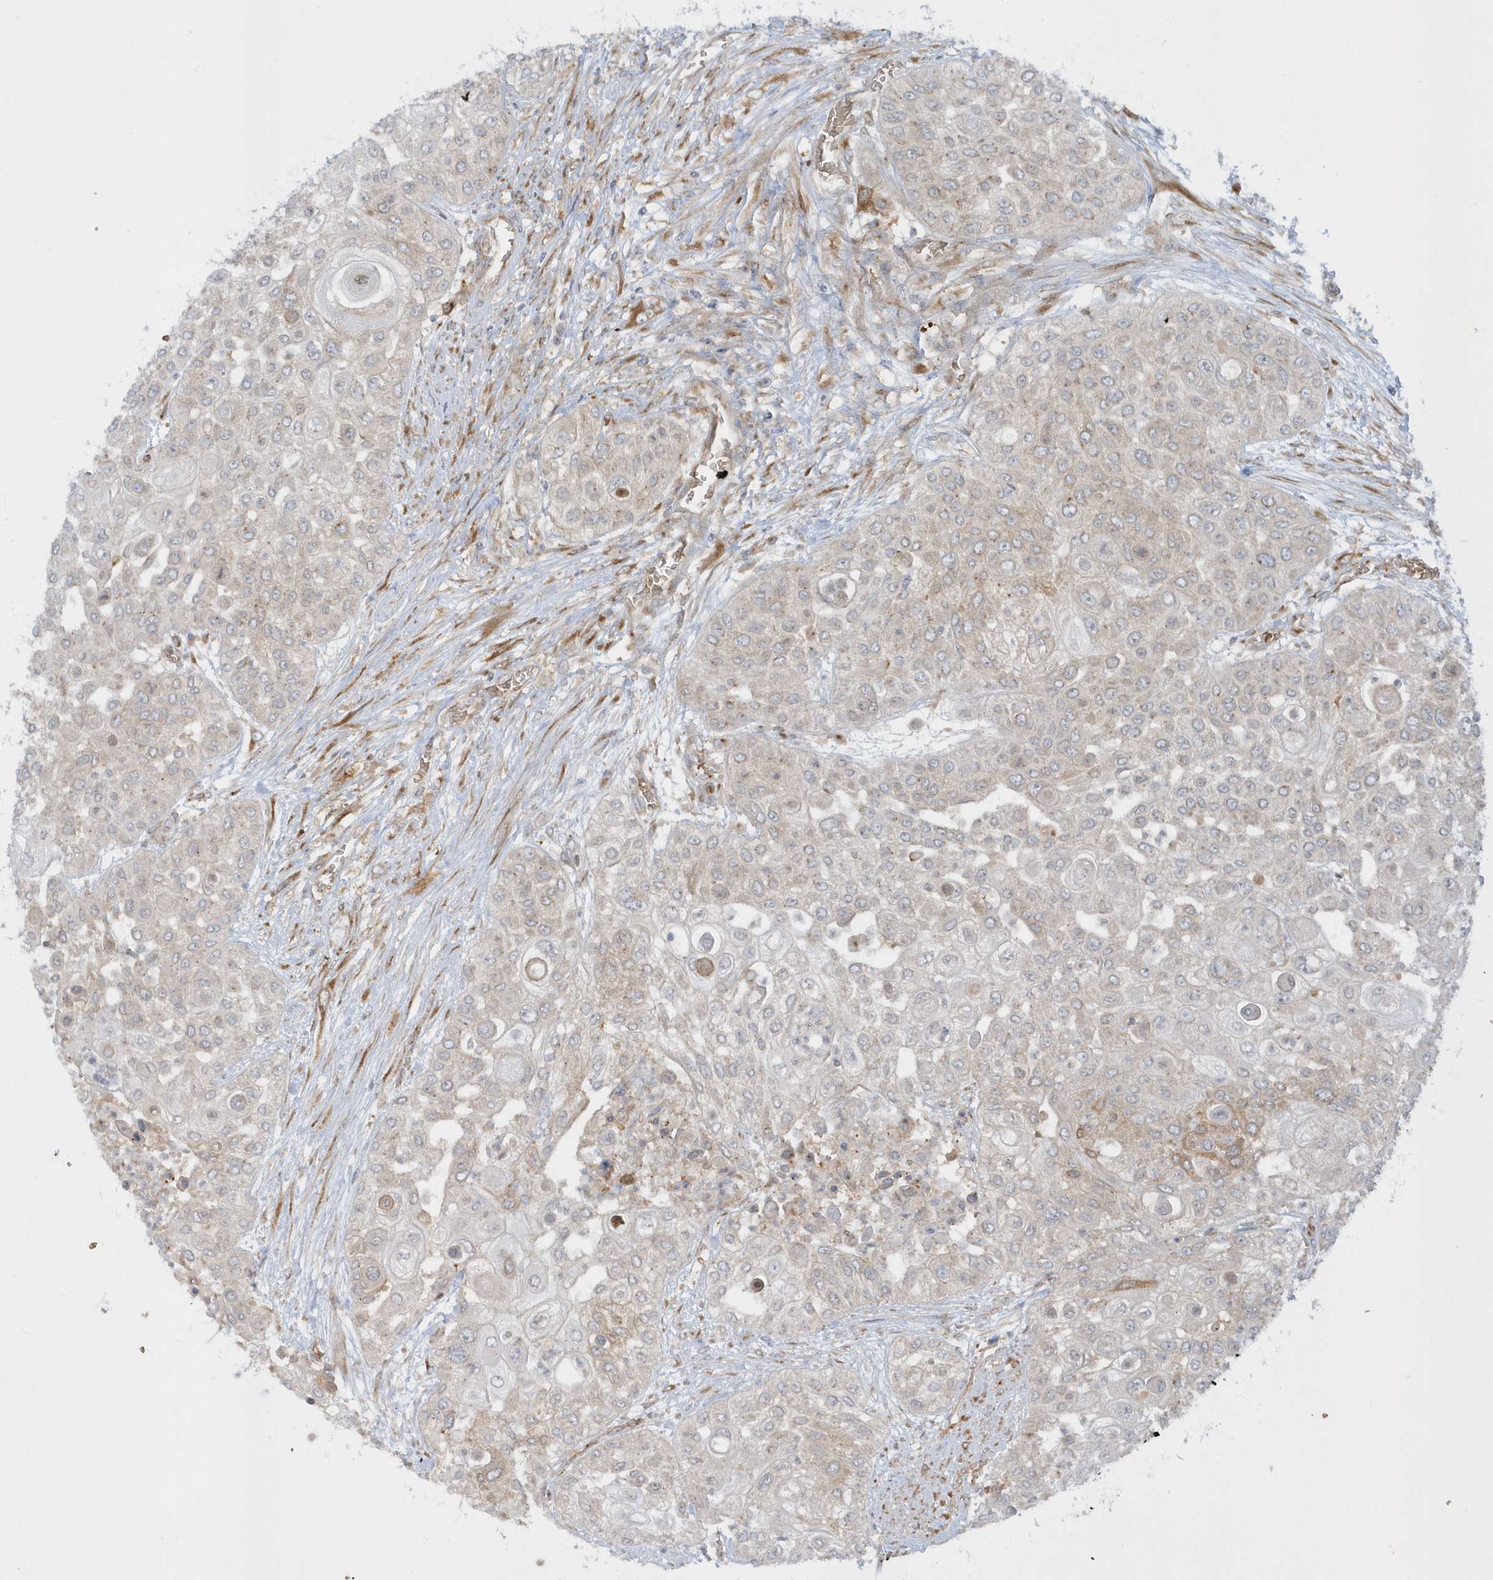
{"staining": {"intensity": "weak", "quantity": "<25%", "location": "cytoplasmic/membranous"}, "tissue": "urothelial cancer", "cell_type": "Tumor cells", "image_type": "cancer", "snomed": [{"axis": "morphology", "description": "Urothelial carcinoma, High grade"}, {"axis": "topography", "description": "Urinary bladder"}], "caption": "Urothelial carcinoma (high-grade) was stained to show a protein in brown. There is no significant positivity in tumor cells. The staining was performed using DAB (3,3'-diaminobenzidine) to visualize the protein expression in brown, while the nuclei were stained in blue with hematoxylin (Magnification: 20x).", "gene": "RPP40", "patient": {"sex": "female", "age": 79}}